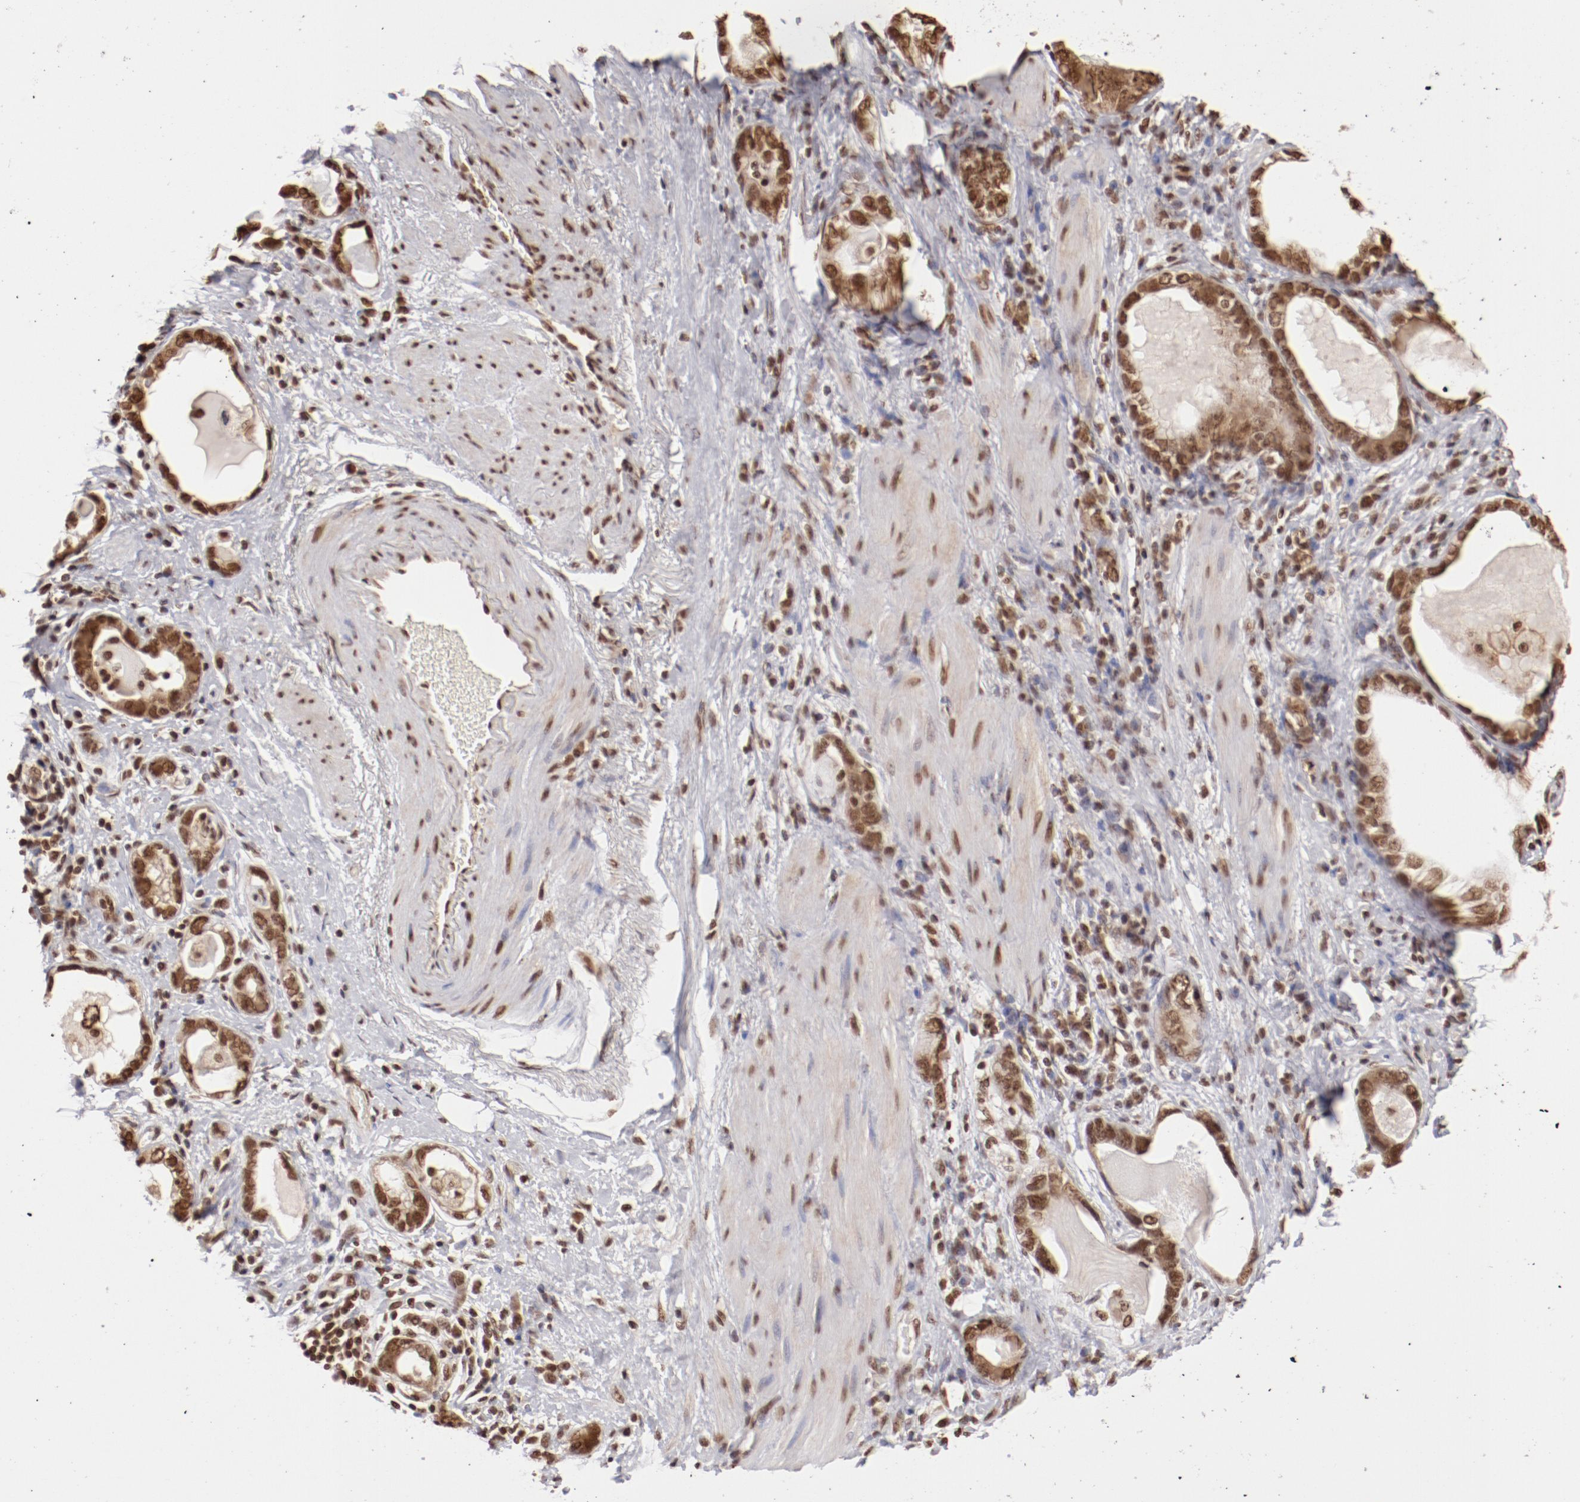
{"staining": {"intensity": "moderate", "quantity": ">75%", "location": "nuclear"}, "tissue": "stomach cancer", "cell_type": "Tumor cells", "image_type": "cancer", "snomed": [{"axis": "morphology", "description": "Adenocarcinoma, NOS"}, {"axis": "topography", "description": "Stomach, lower"}], "caption": "An immunohistochemistry micrograph of tumor tissue is shown. Protein staining in brown highlights moderate nuclear positivity in stomach cancer (adenocarcinoma) within tumor cells.", "gene": "ABL2", "patient": {"sex": "female", "age": 93}}